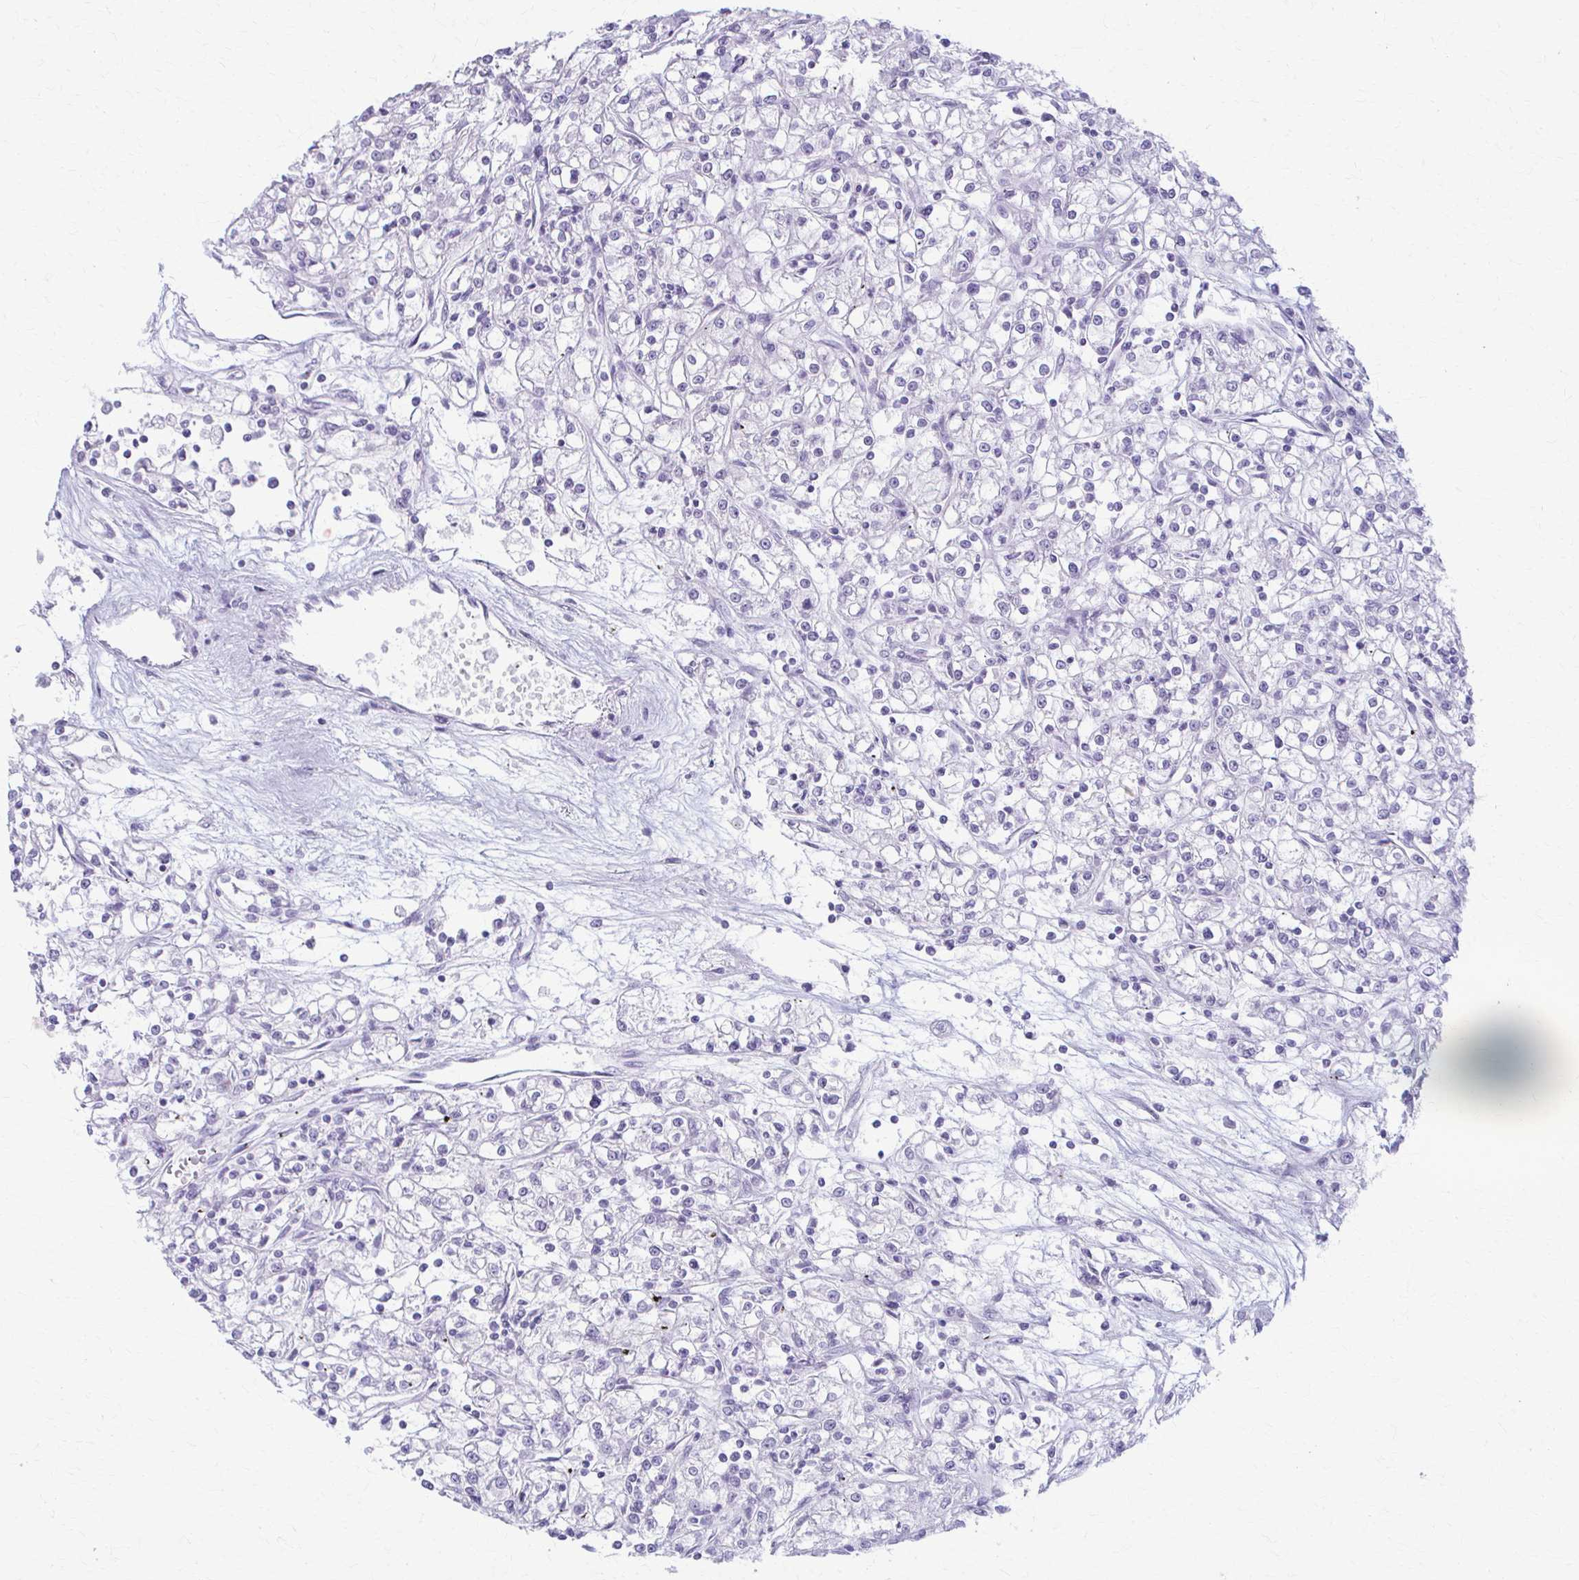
{"staining": {"intensity": "negative", "quantity": "none", "location": "none"}, "tissue": "renal cancer", "cell_type": "Tumor cells", "image_type": "cancer", "snomed": [{"axis": "morphology", "description": "Adenocarcinoma, NOS"}, {"axis": "topography", "description": "Kidney"}], "caption": "Immunohistochemistry image of neoplastic tissue: renal cancer (adenocarcinoma) stained with DAB (3,3'-diaminobenzidine) shows no significant protein staining in tumor cells.", "gene": "PRKRA", "patient": {"sex": "female", "age": 59}}